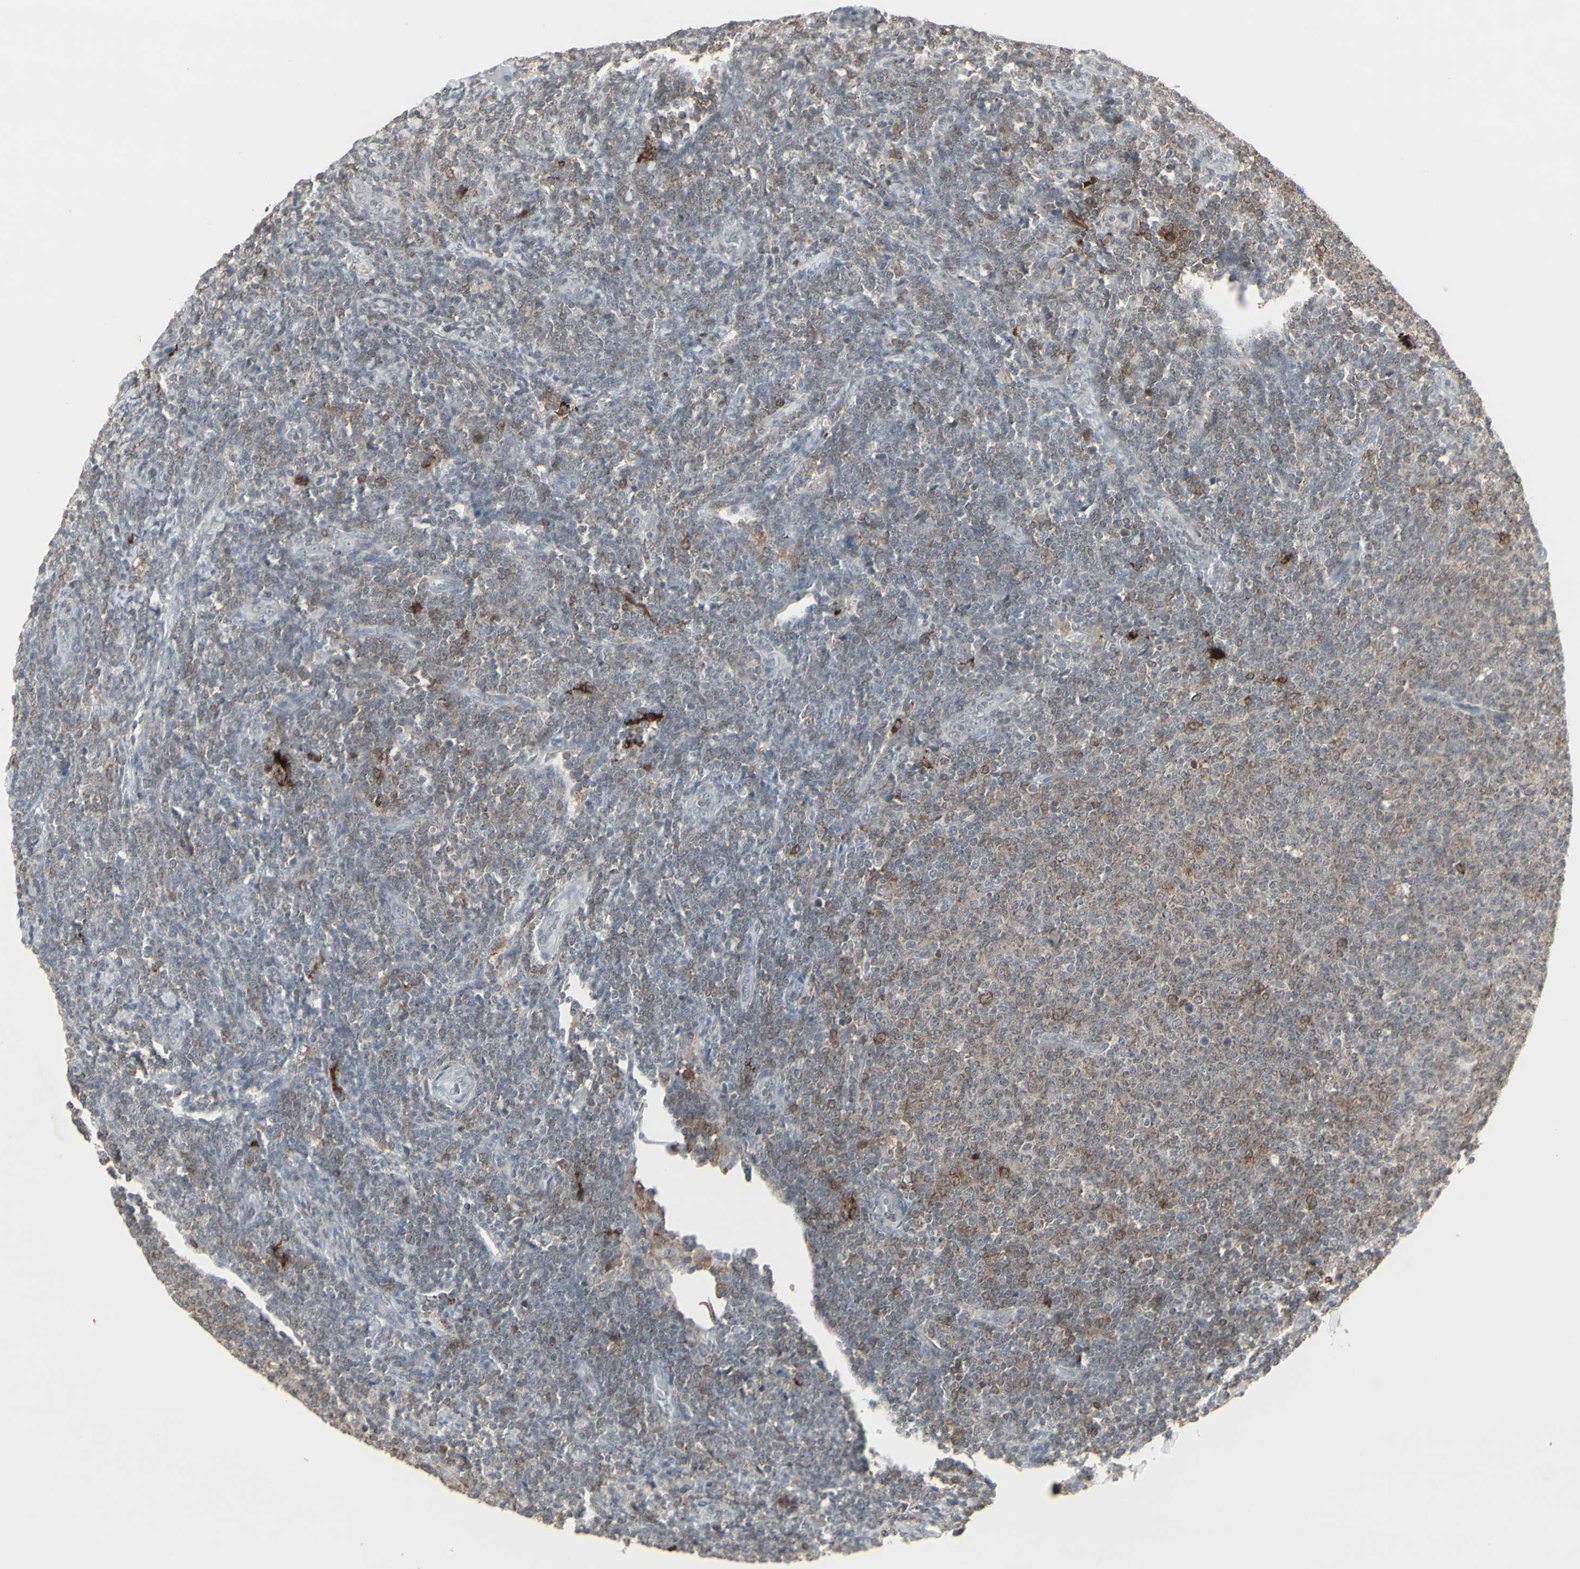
{"staining": {"intensity": "moderate", "quantity": "<25%", "location": "cytoplasmic/membranous"}, "tissue": "lymphoma", "cell_type": "Tumor cells", "image_type": "cancer", "snomed": [{"axis": "morphology", "description": "Malignant lymphoma, non-Hodgkin's type, Low grade"}, {"axis": "topography", "description": "Lymph node"}], "caption": "Protein staining by immunohistochemistry exhibits moderate cytoplasmic/membranous staining in approximately <25% of tumor cells in low-grade malignant lymphoma, non-Hodgkin's type.", "gene": "SAMSN1", "patient": {"sex": "male", "age": 66}}